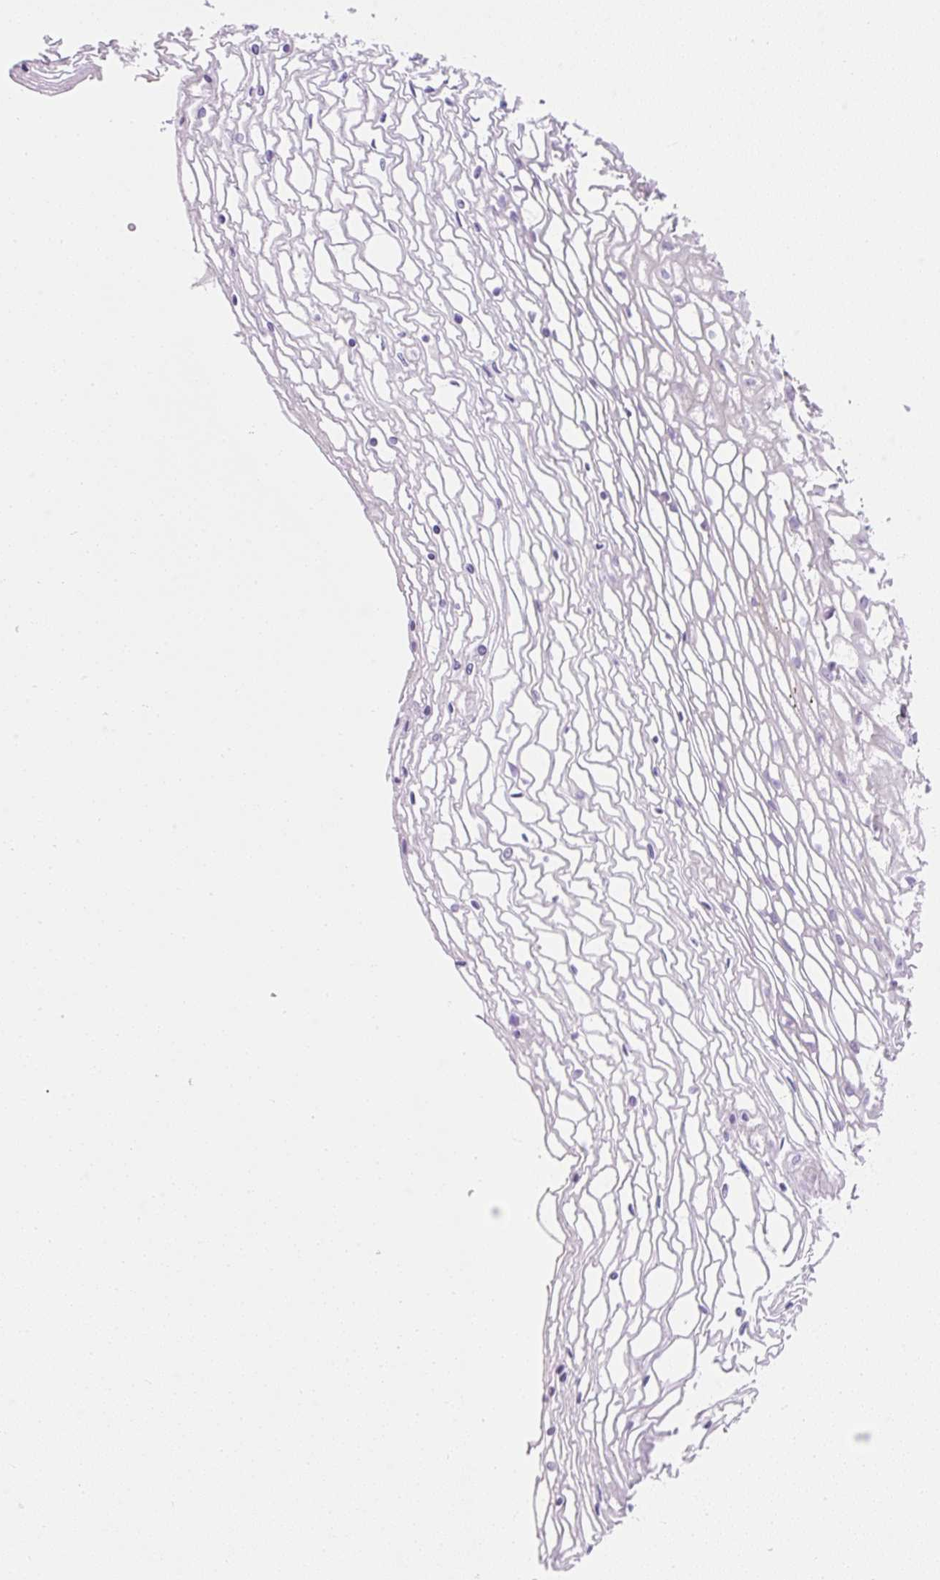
{"staining": {"intensity": "moderate", "quantity": "25%-75%", "location": "cytoplasmic/membranous"}, "tissue": "cervix", "cell_type": "Glandular cells", "image_type": "normal", "snomed": [{"axis": "morphology", "description": "Normal tissue, NOS"}, {"axis": "topography", "description": "Cervix"}], "caption": "Immunohistochemical staining of unremarkable cervix exhibits moderate cytoplasmic/membranous protein expression in about 25%-75% of glandular cells.", "gene": "ZNF121", "patient": {"sex": "female", "age": 36}}